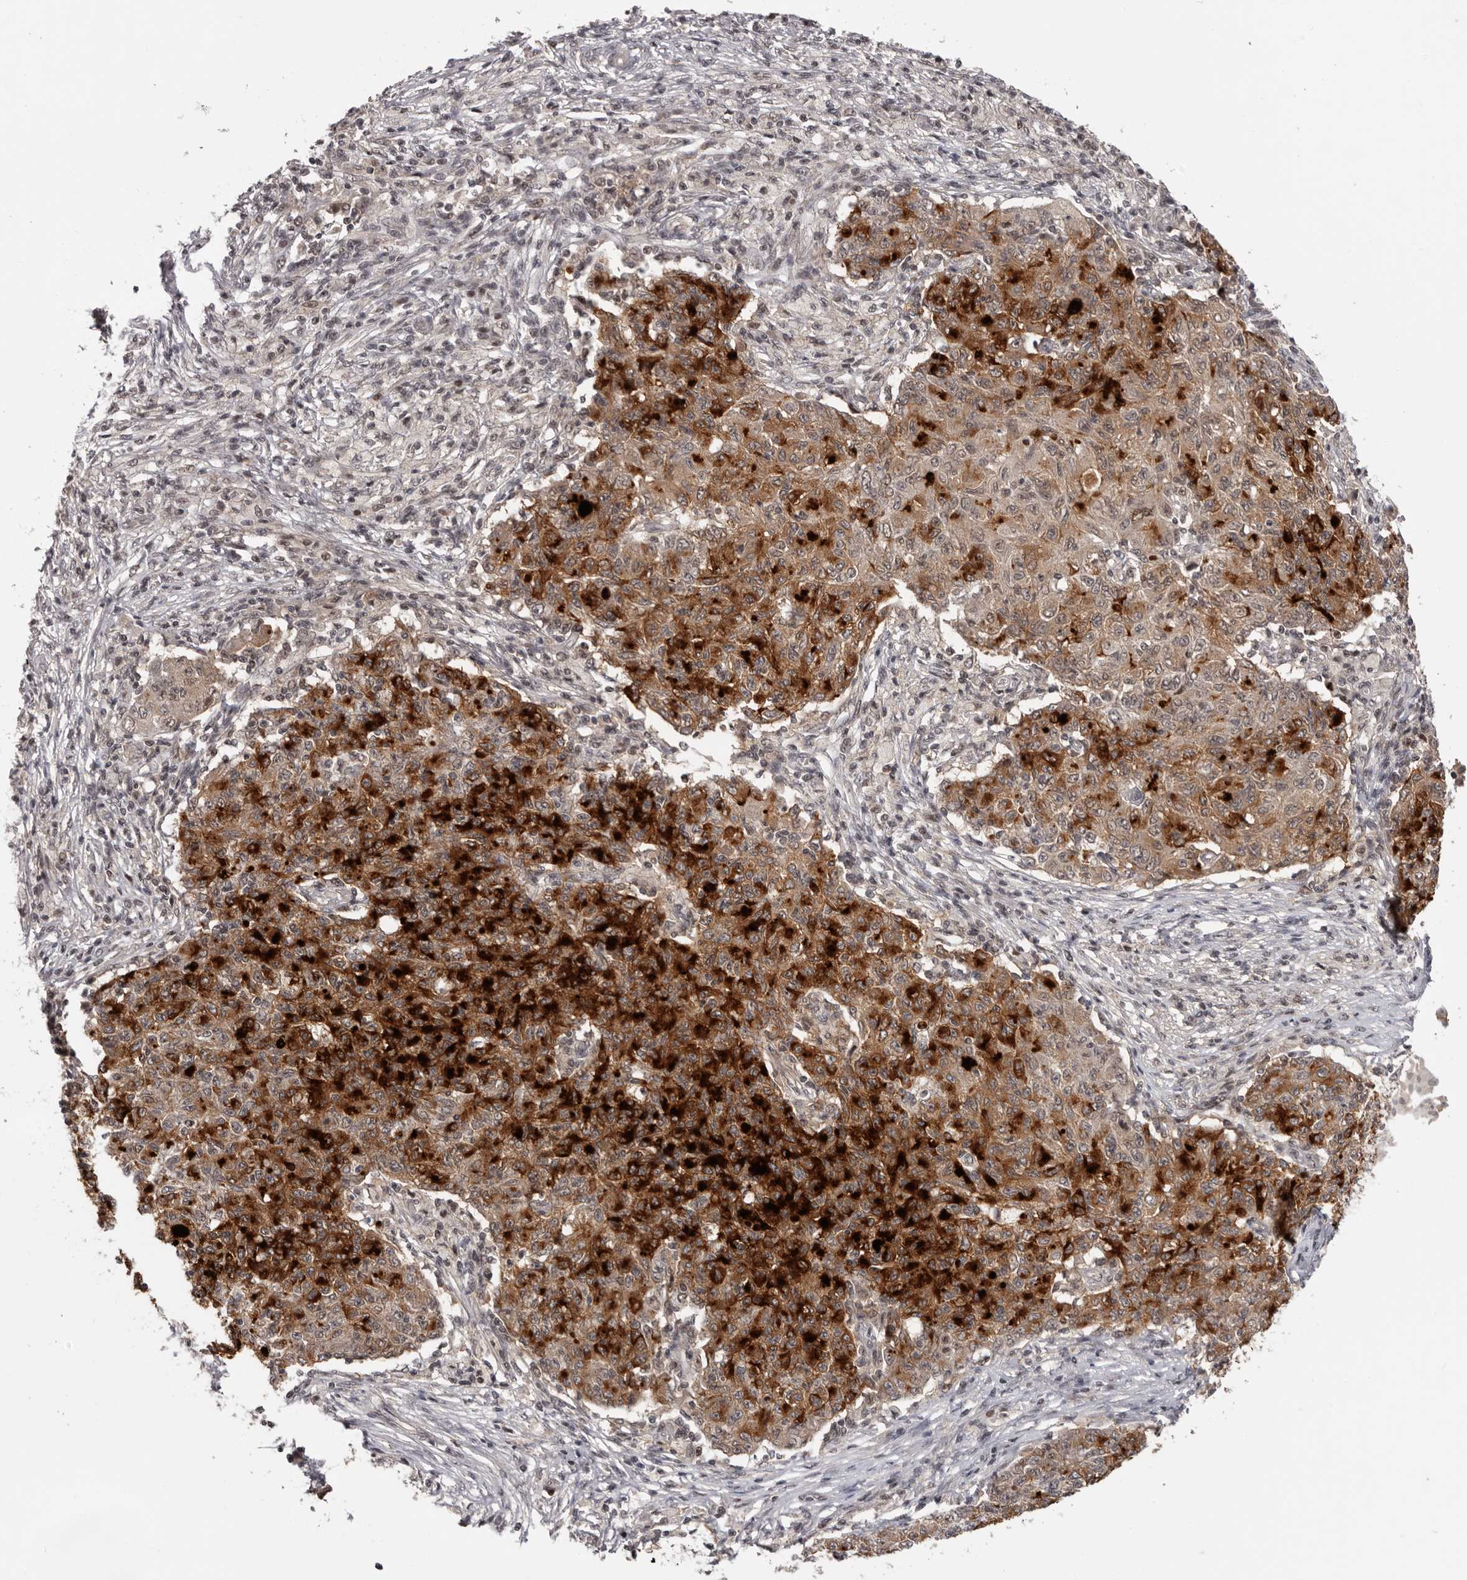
{"staining": {"intensity": "strong", "quantity": "25%-75%", "location": "cytoplasmic/membranous,nuclear"}, "tissue": "ovarian cancer", "cell_type": "Tumor cells", "image_type": "cancer", "snomed": [{"axis": "morphology", "description": "Carcinoma, endometroid"}, {"axis": "topography", "description": "Ovary"}], "caption": "This photomicrograph reveals immunohistochemistry (IHC) staining of ovarian cancer (endometroid carcinoma), with high strong cytoplasmic/membranous and nuclear positivity in approximately 25%-75% of tumor cells.", "gene": "TBX5", "patient": {"sex": "female", "age": 42}}